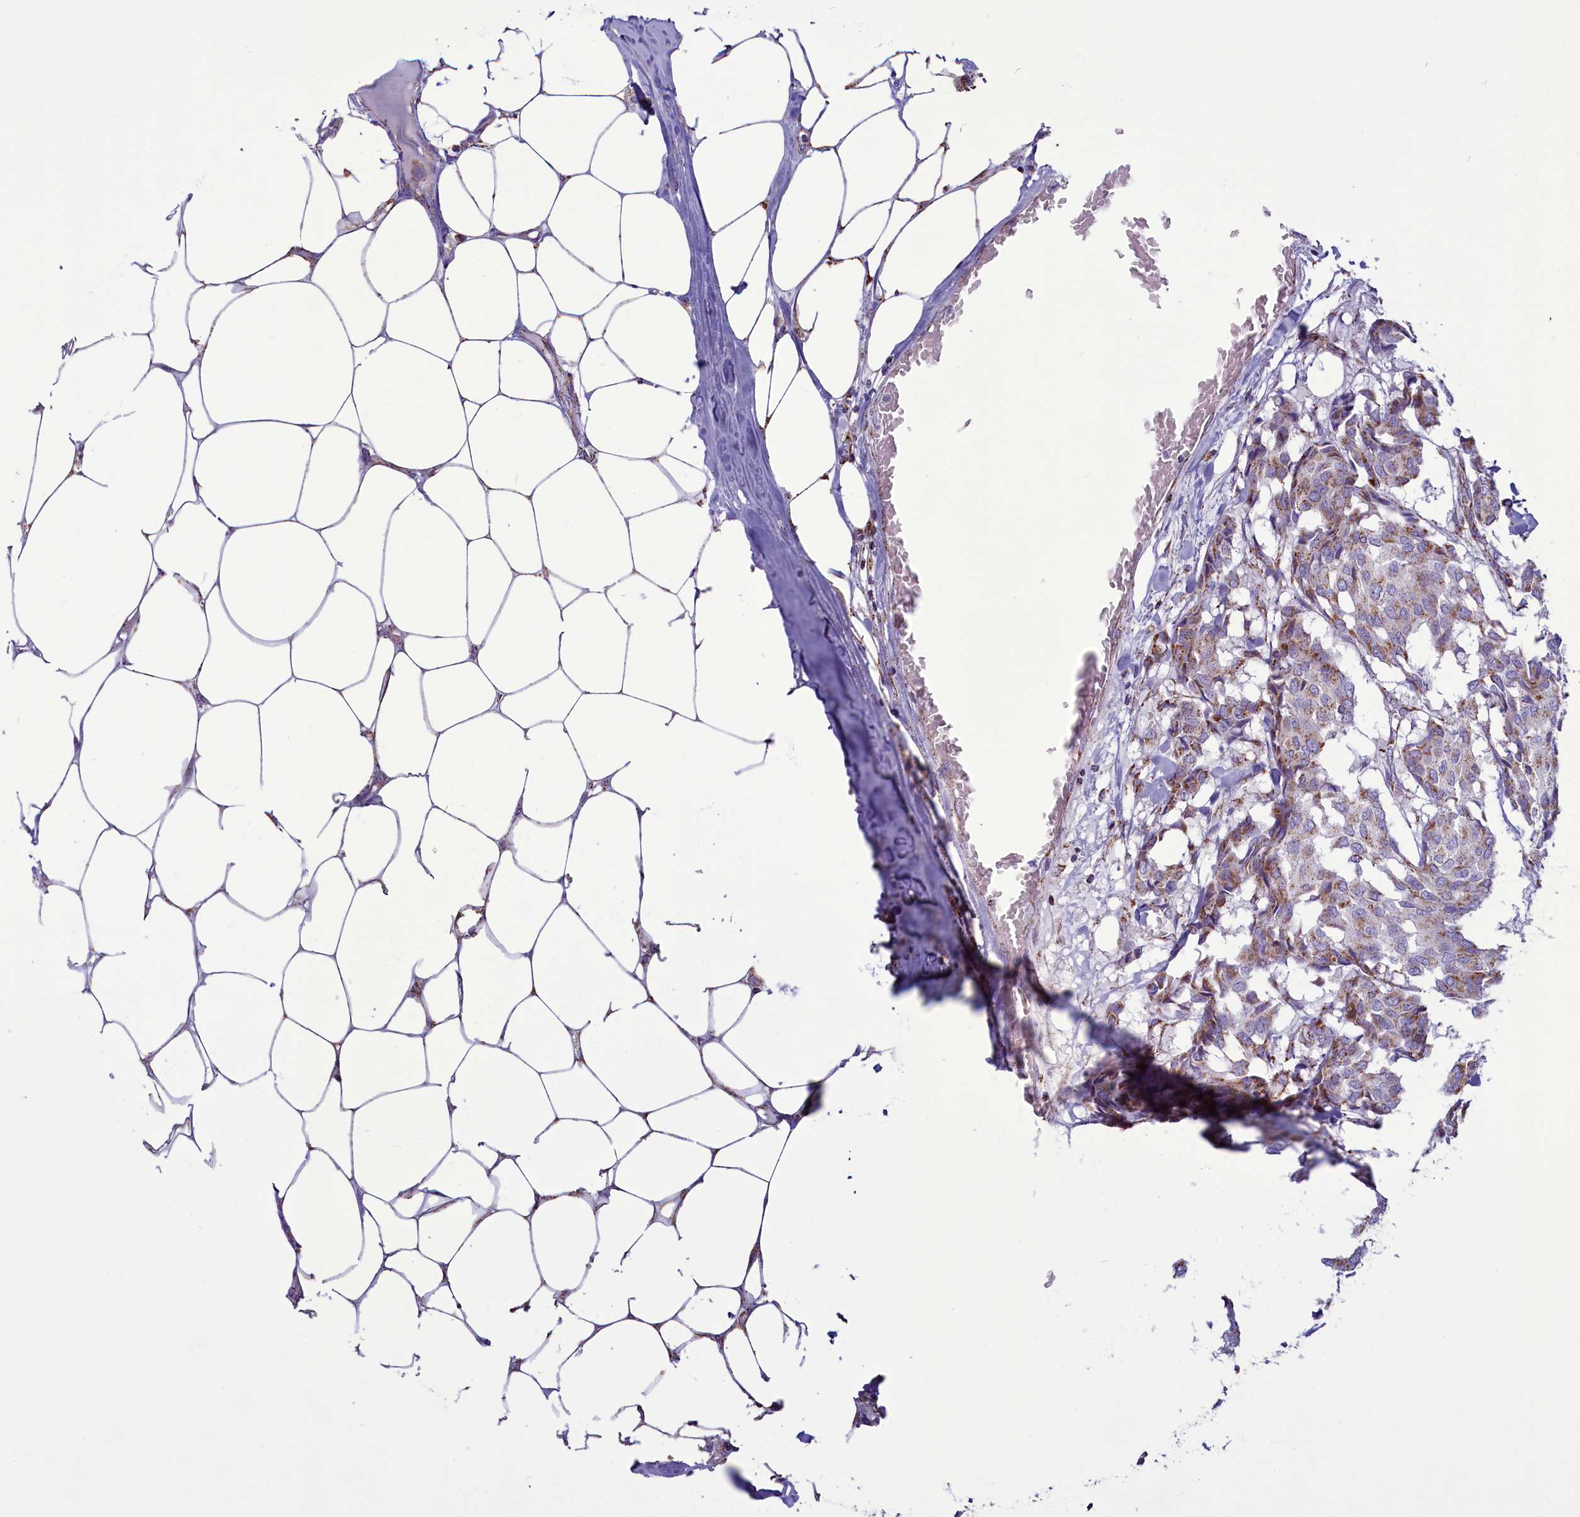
{"staining": {"intensity": "moderate", "quantity": ">75%", "location": "cytoplasmic/membranous"}, "tissue": "breast cancer", "cell_type": "Tumor cells", "image_type": "cancer", "snomed": [{"axis": "morphology", "description": "Duct carcinoma"}, {"axis": "topography", "description": "Breast"}], "caption": "Breast cancer (infiltrating ductal carcinoma) stained for a protein (brown) demonstrates moderate cytoplasmic/membranous positive positivity in about >75% of tumor cells.", "gene": "ICA1L", "patient": {"sex": "female", "age": 75}}